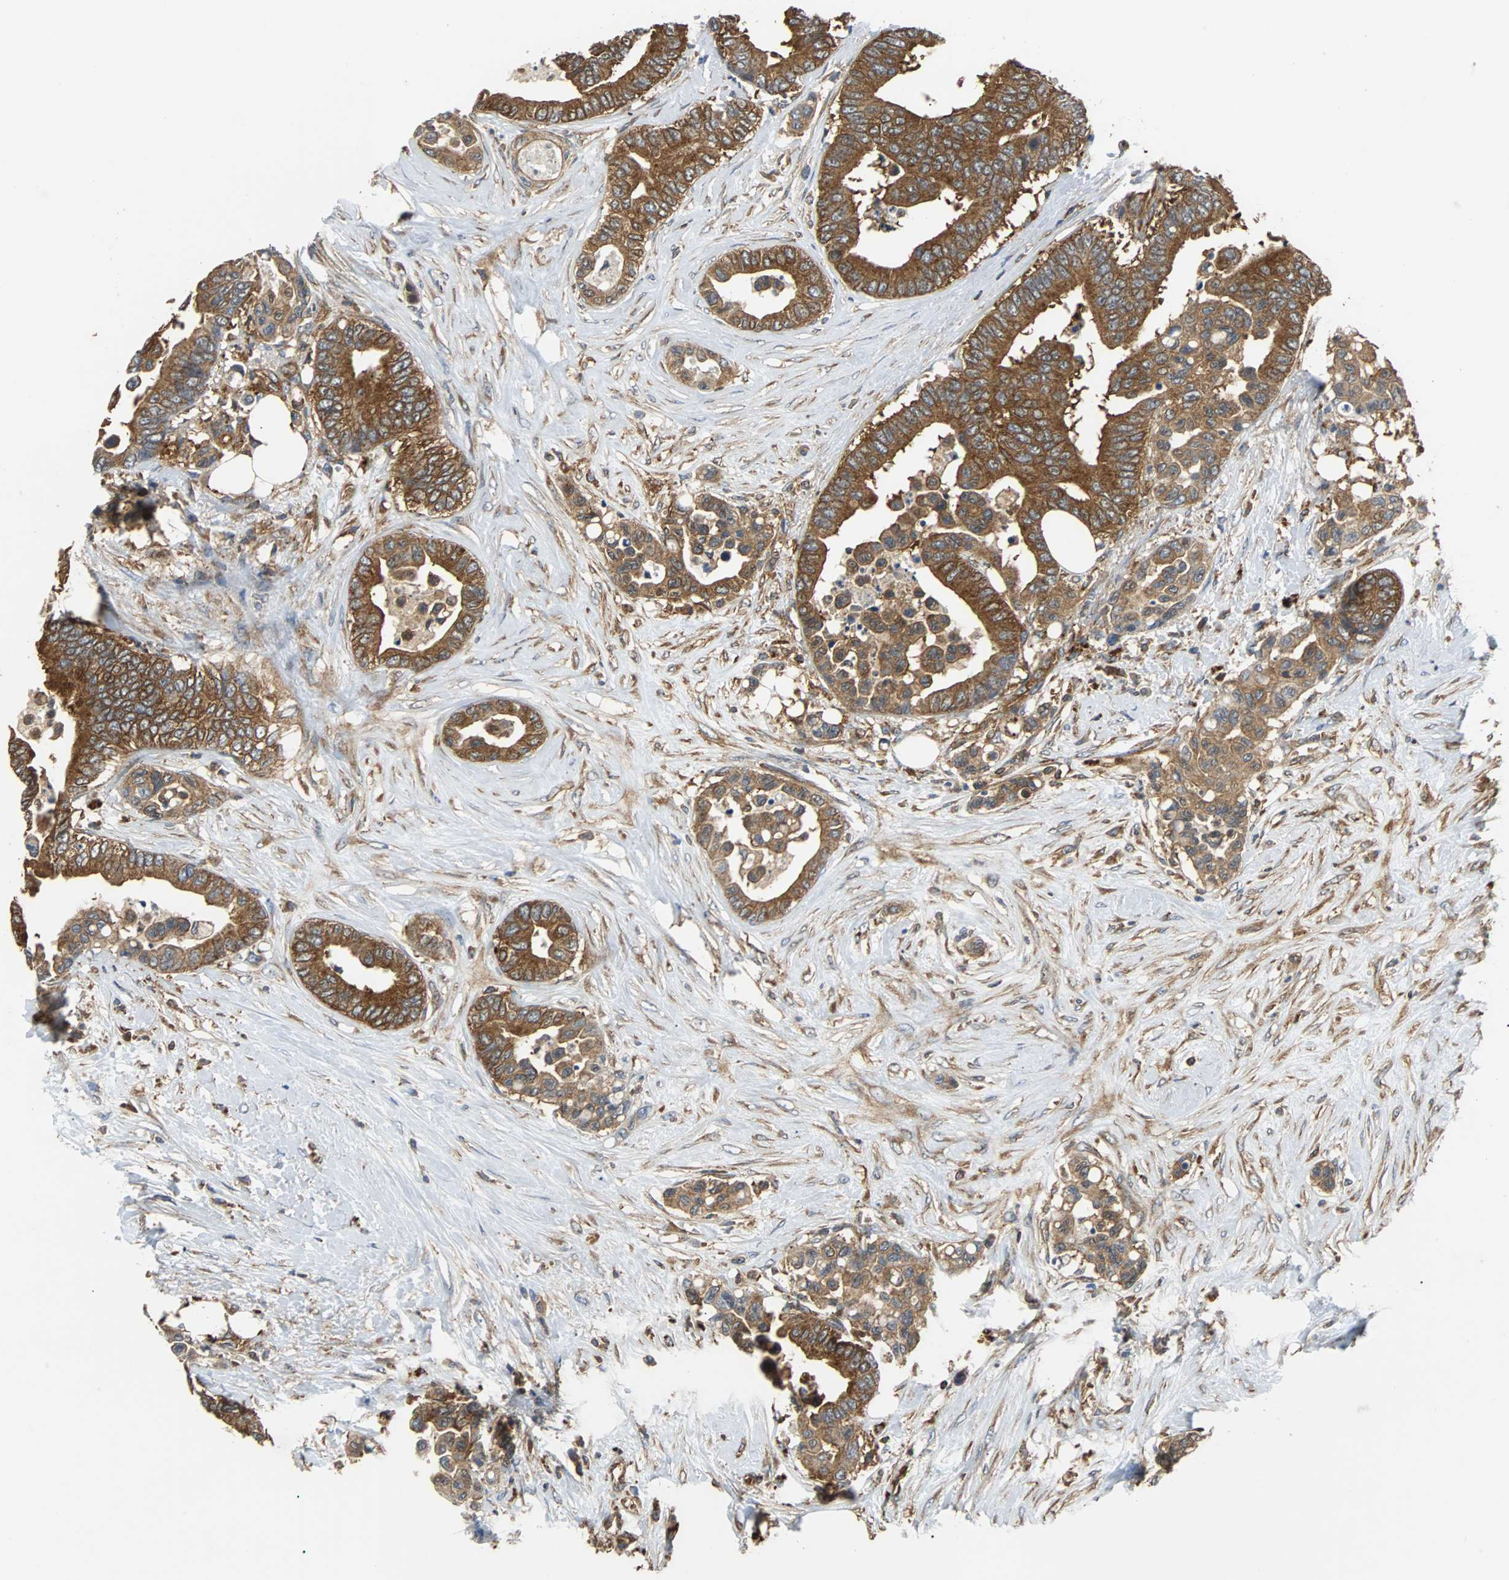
{"staining": {"intensity": "strong", "quantity": ">75%", "location": "cytoplasmic/membranous"}, "tissue": "colorectal cancer", "cell_type": "Tumor cells", "image_type": "cancer", "snomed": [{"axis": "morphology", "description": "Adenocarcinoma, NOS"}, {"axis": "topography", "description": "Colon"}], "caption": "Approximately >75% of tumor cells in human colorectal cancer (adenocarcinoma) reveal strong cytoplasmic/membranous protein staining as visualized by brown immunohistochemical staining.", "gene": "RELA", "patient": {"sex": "male", "age": 82}}